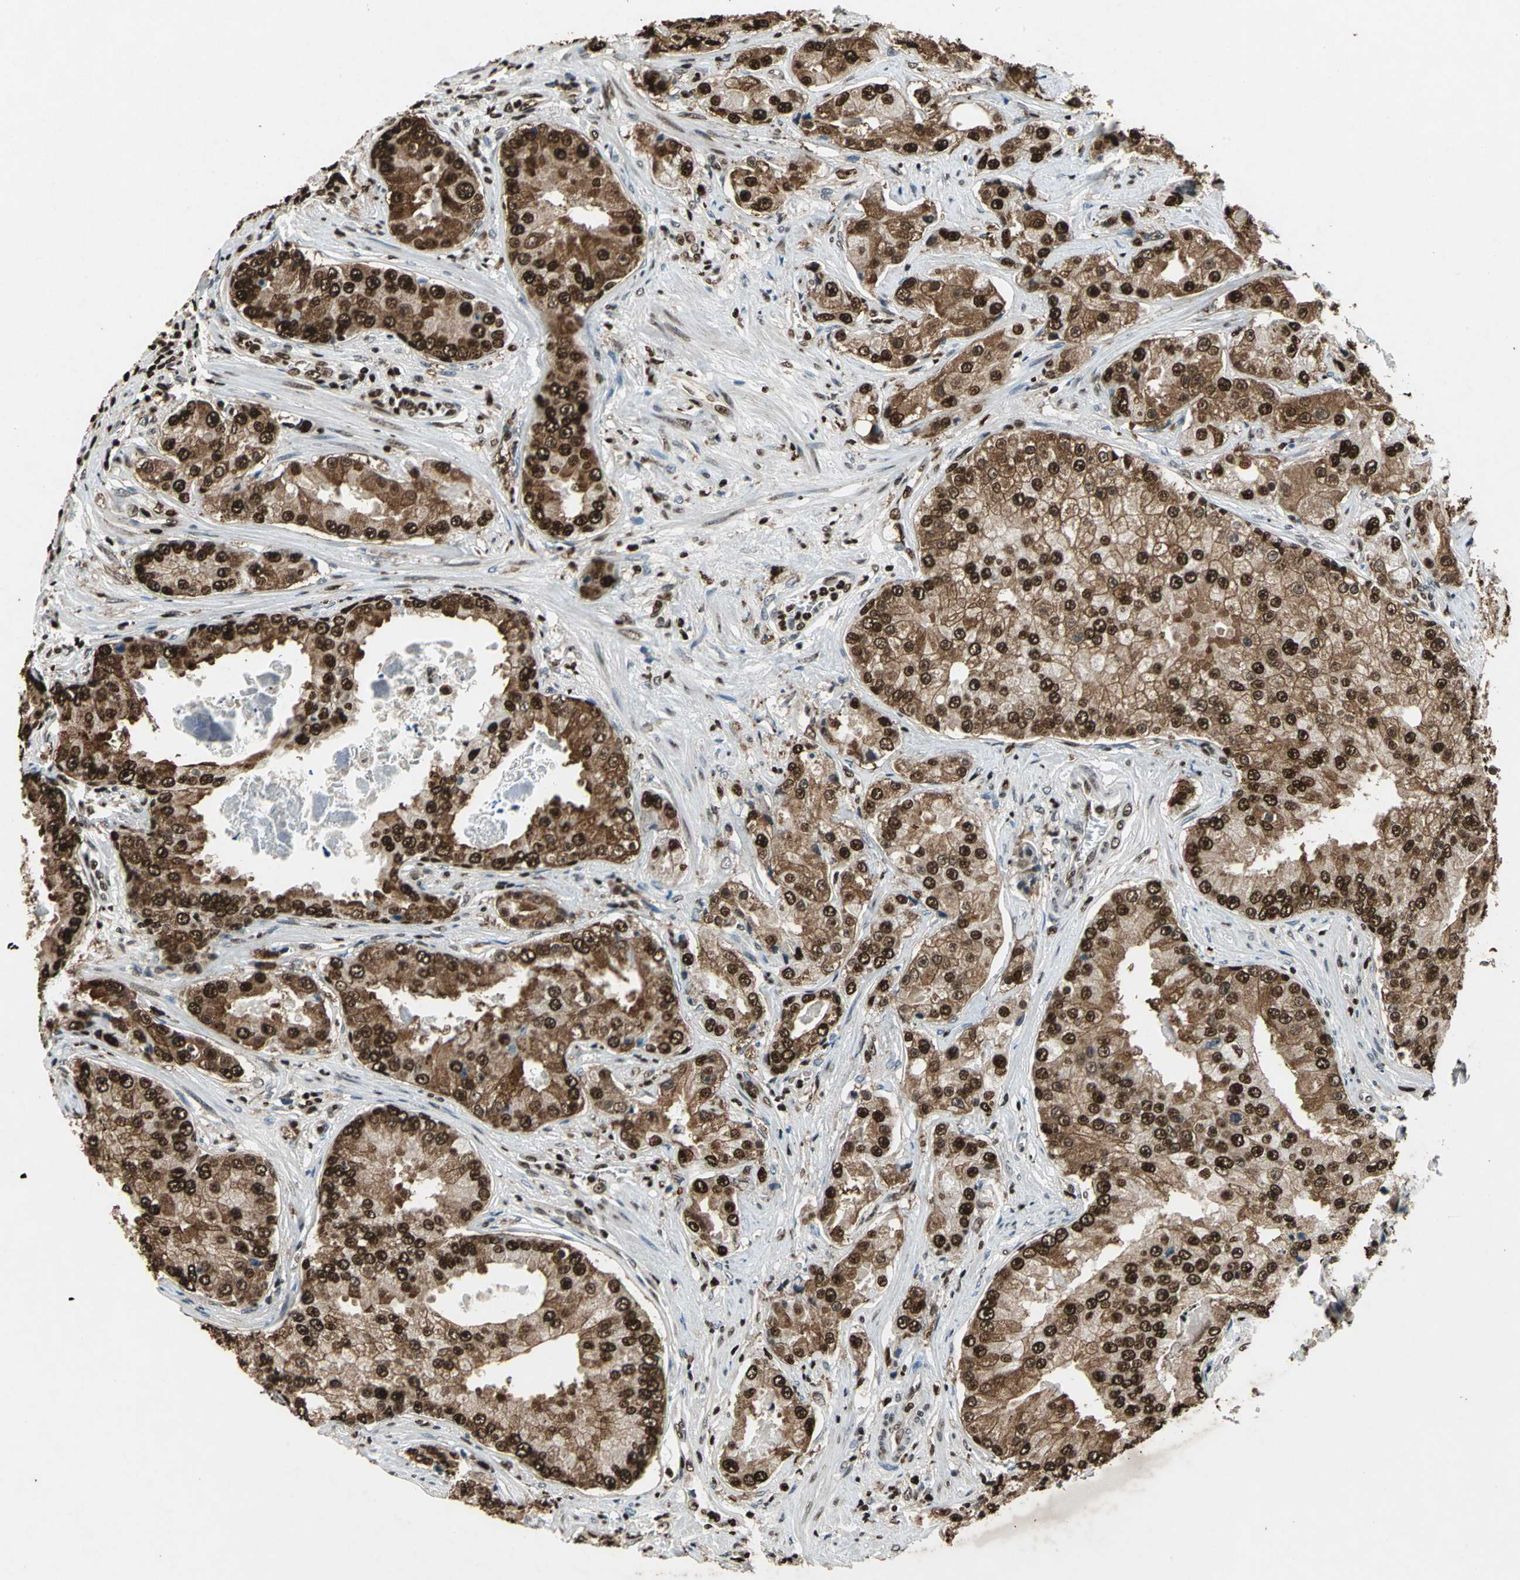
{"staining": {"intensity": "strong", "quantity": ">75%", "location": "cytoplasmic/membranous,nuclear"}, "tissue": "prostate cancer", "cell_type": "Tumor cells", "image_type": "cancer", "snomed": [{"axis": "morphology", "description": "Adenocarcinoma, High grade"}, {"axis": "topography", "description": "Prostate"}], "caption": "High-magnification brightfield microscopy of prostate cancer (high-grade adenocarcinoma) stained with DAB (3,3'-diaminobenzidine) (brown) and counterstained with hematoxylin (blue). tumor cells exhibit strong cytoplasmic/membranous and nuclear staining is seen in about>75% of cells.", "gene": "ANP32A", "patient": {"sex": "male", "age": 73}}